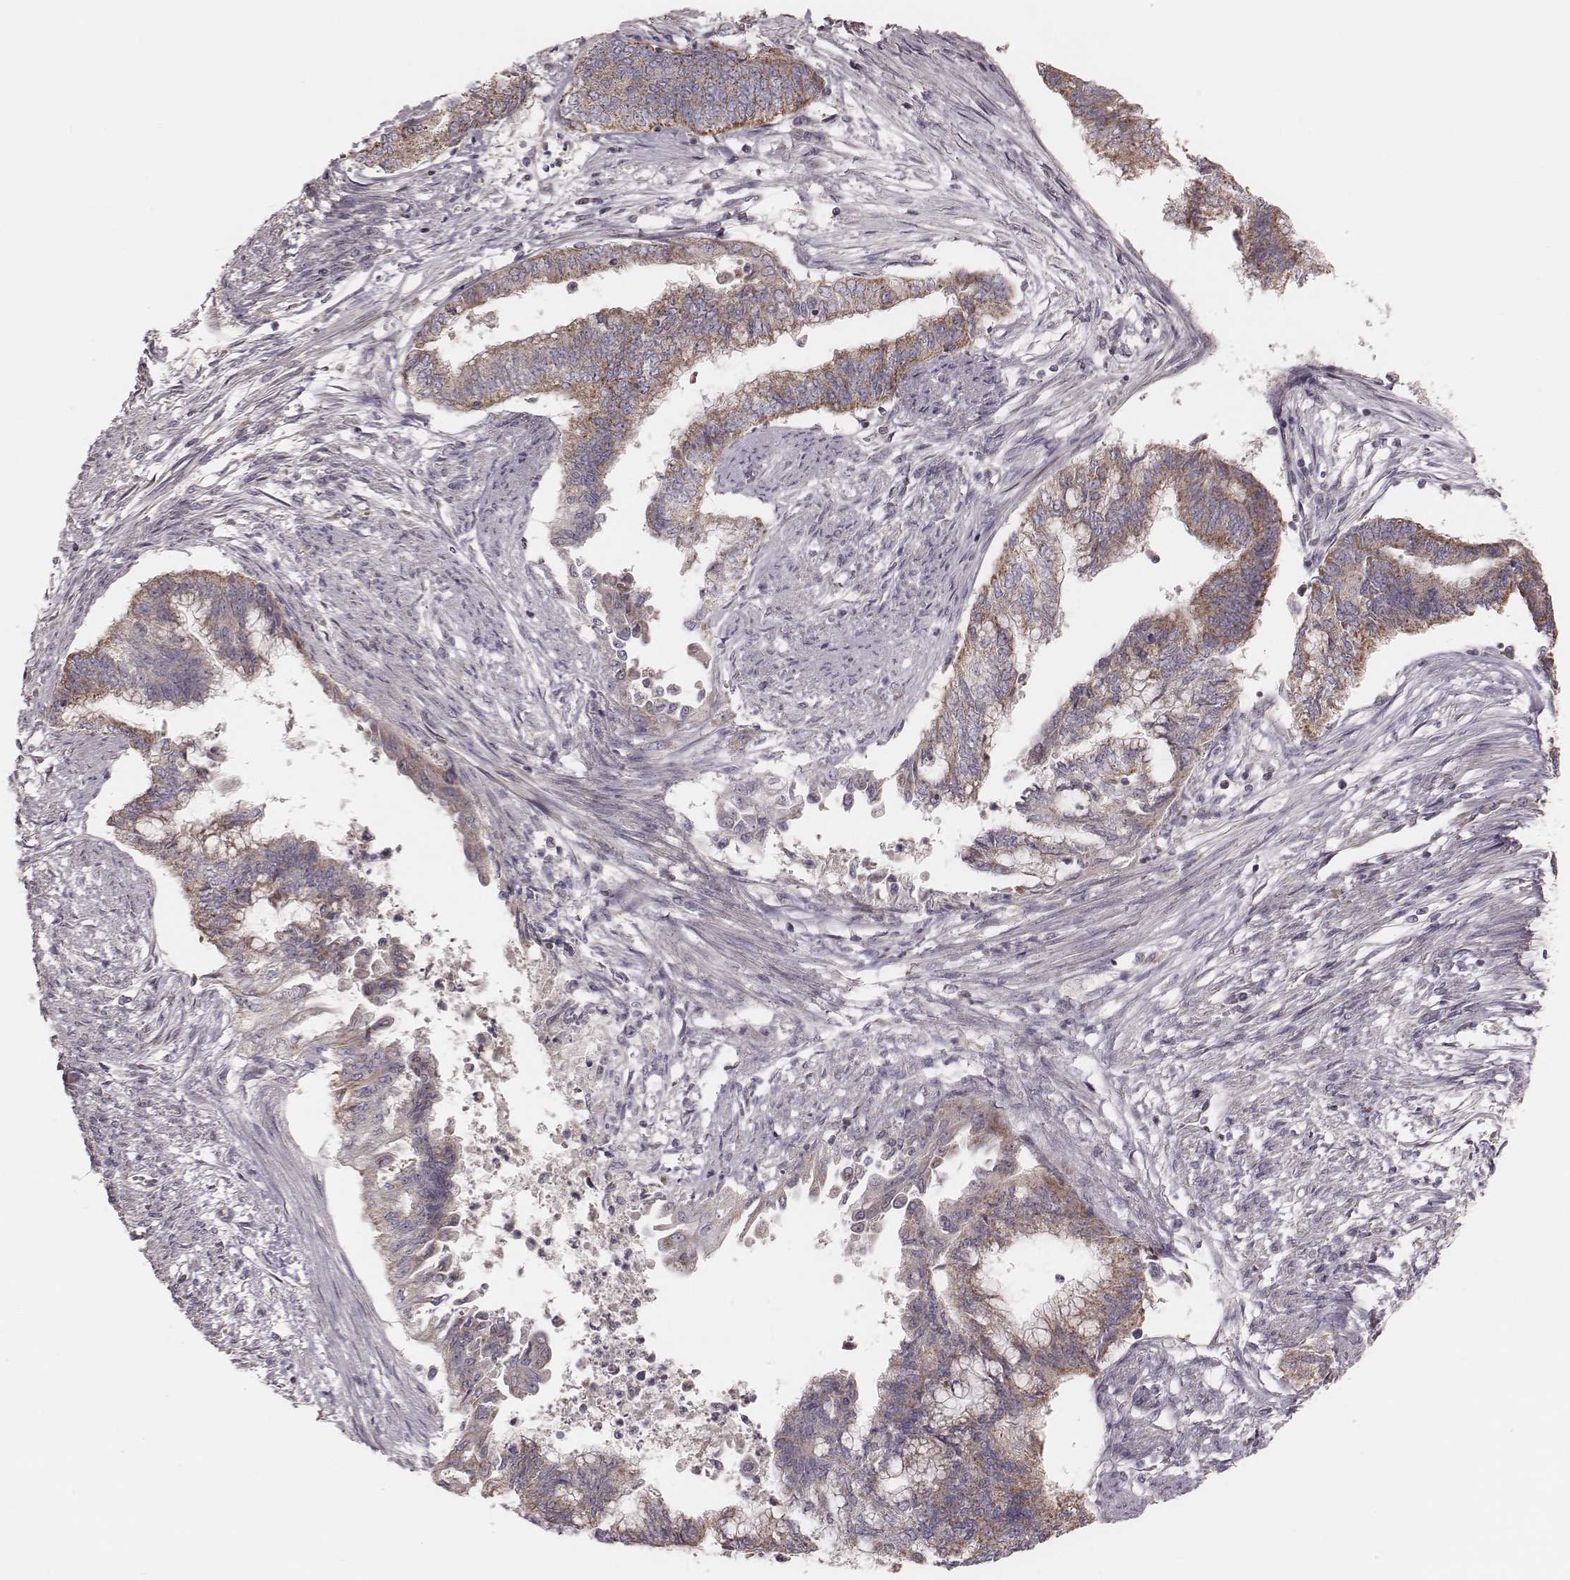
{"staining": {"intensity": "moderate", "quantity": "25%-75%", "location": "cytoplasmic/membranous"}, "tissue": "endometrial cancer", "cell_type": "Tumor cells", "image_type": "cancer", "snomed": [{"axis": "morphology", "description": "Adenocarcinoma, NOS"}, {"axis": "topography", "description": "Endometrium"}], "caption": "Protein expression by IHC shows moderate cytoplasmic/membranous positivity in approximately 25%-75% of tumor cells in endometrial adenocarcinoma.", "gene": "MRPS27", "patient": {"sex": "female", "age": 65}}